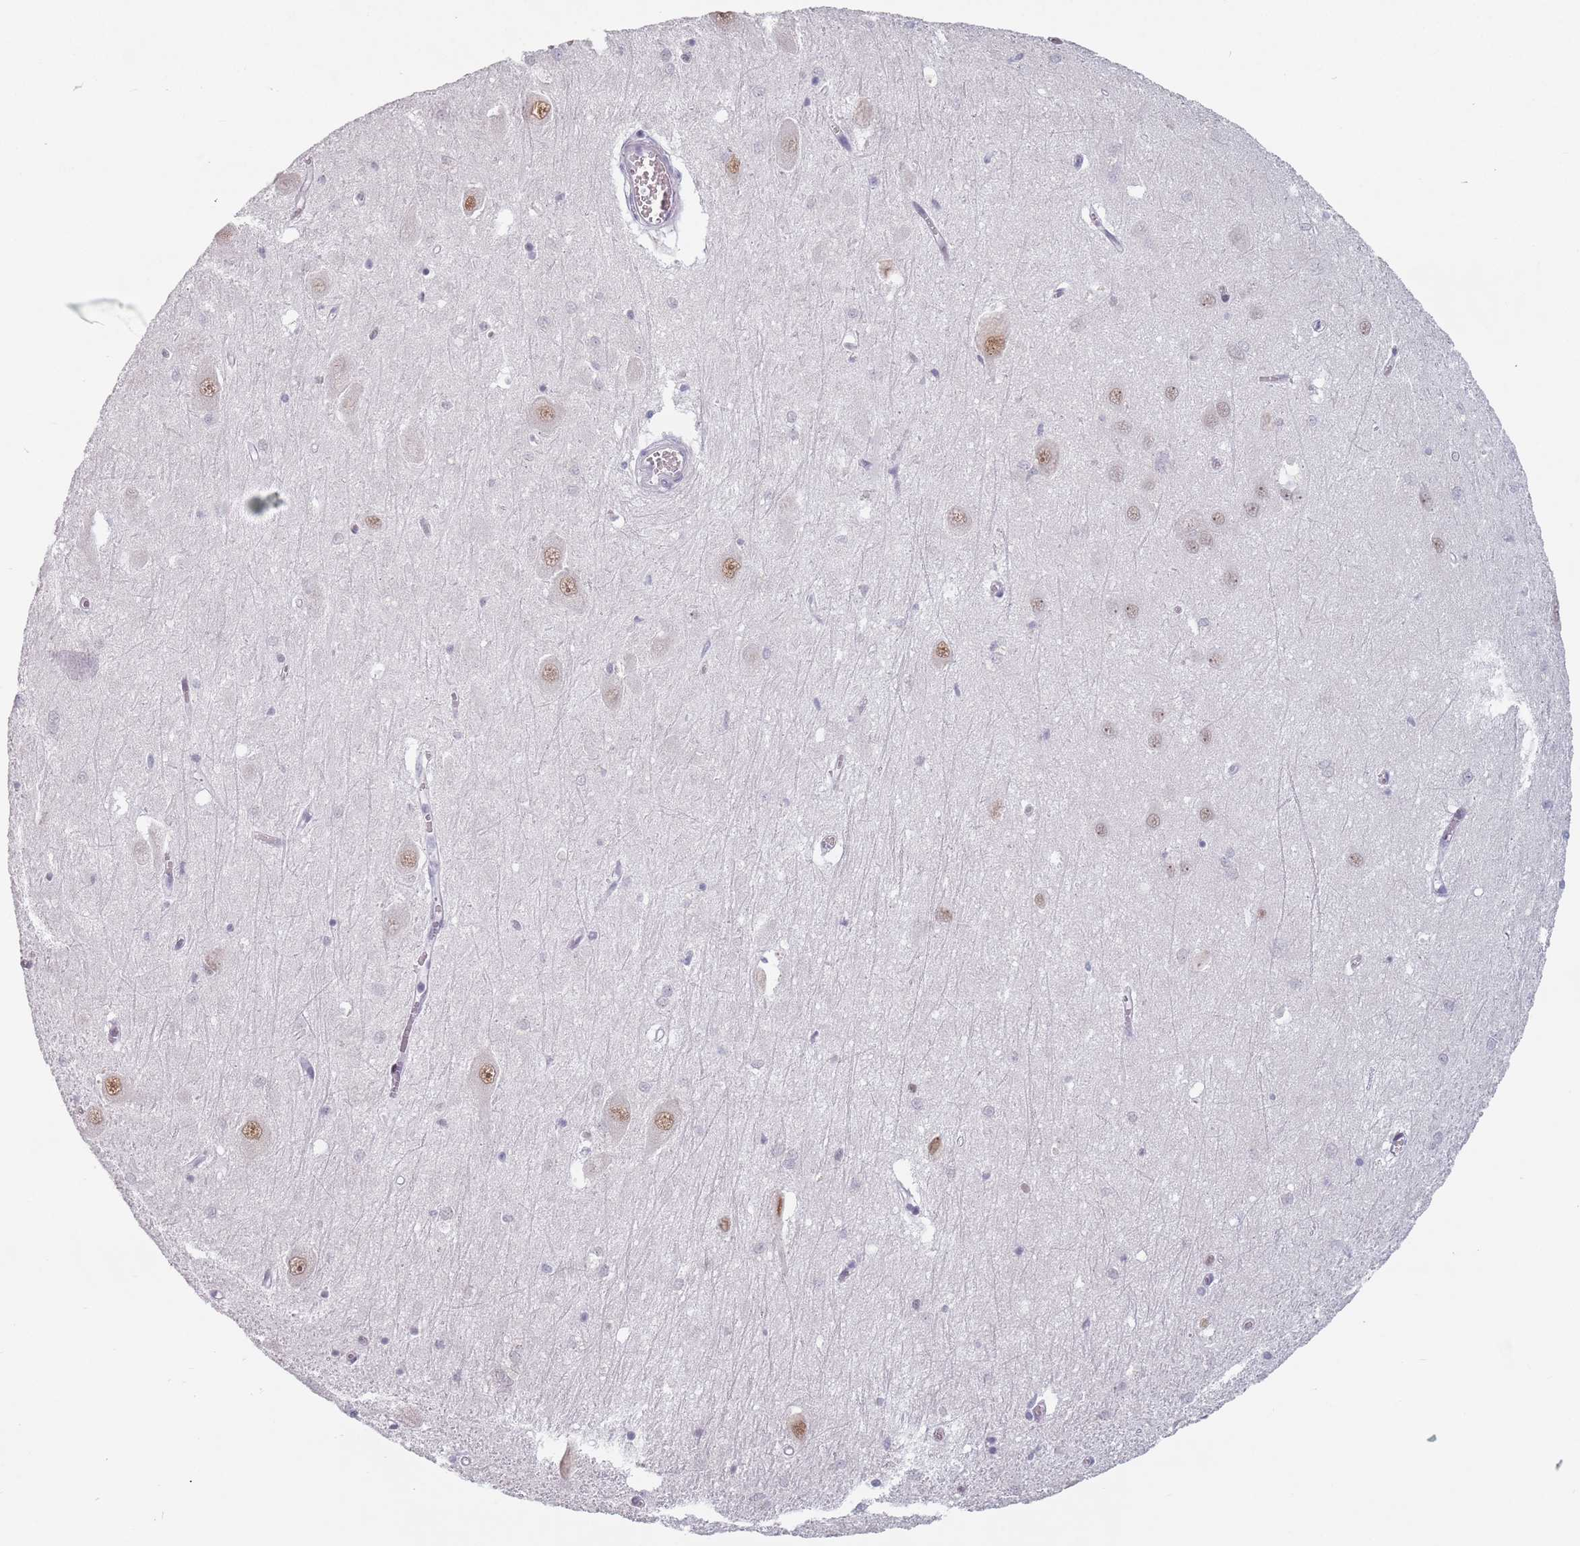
{"staining": {"intensity": "weak", "quantity": "<25%", "location": "nuclear"}, "tissue": "hippocampus", "cell_type": "Glial cells", "image_type": "normal", "snomed": [{"axis": "morphology", "description": "Normal tissue, NOS"}, {"axis": "topography", "description": "Hippocampus"}], "caption": "Glial cells show no significant protein expression in normal hippocampus. (IHC, brightfield microscopy, high magnification).", "gene": "PTCHD1", "patient": {"sex": "male", "age": 70}}